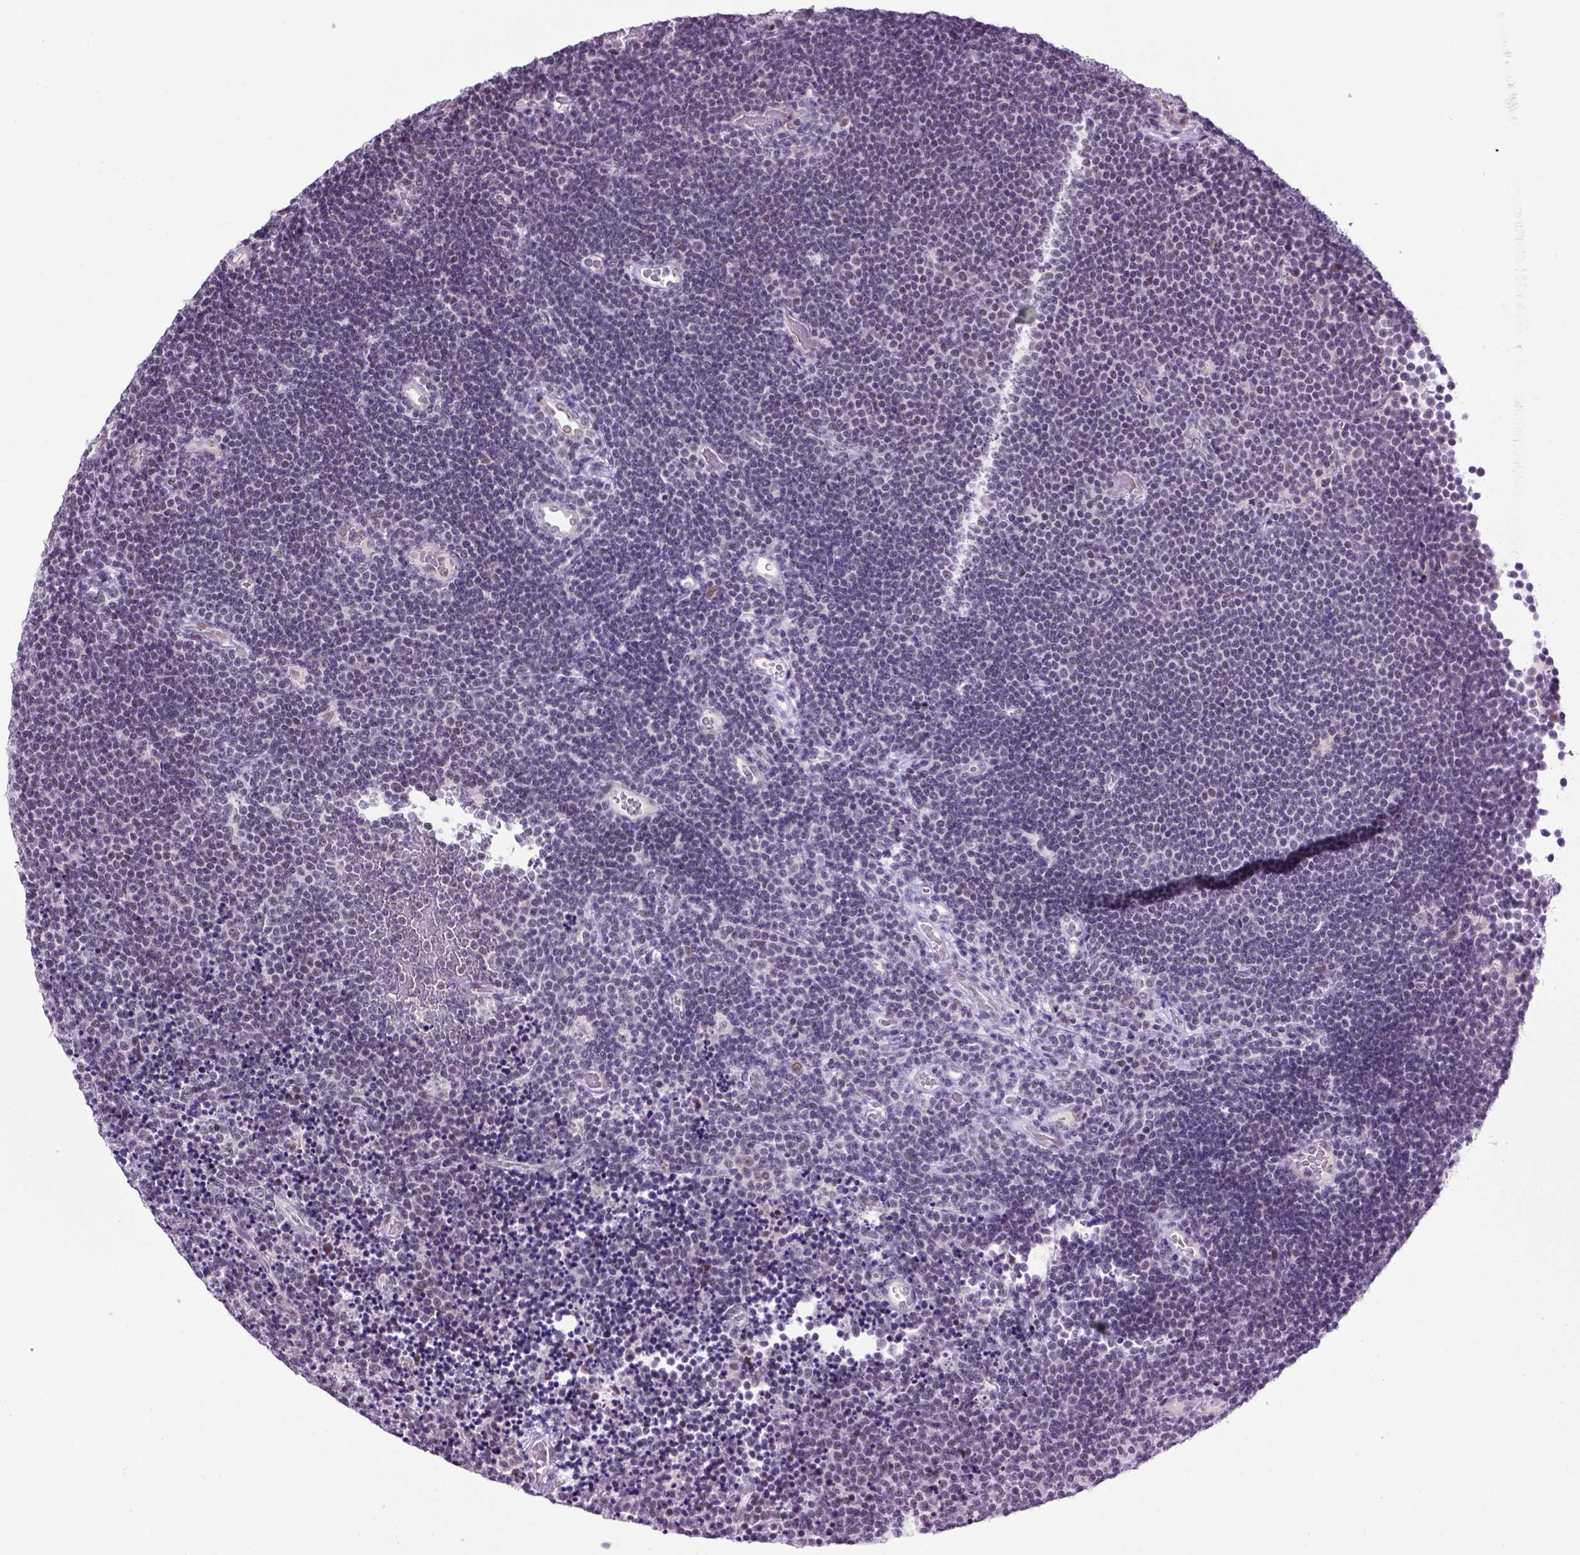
{"staining": {"intensity": "negative", "quantity": "none", "location": "none"}, "tissue": "lymphoma", "cell_type": "Tumor cells", "image_type": "cancer", "snomed": [{"axis": "morphology", "description": "Malignant lymphoma, non-Hodgkin's type, Low grade"}, {"axis": "topography", "description": "Brain"}], "caption": "Tumor cells are negative for brown protein staining in malignant lymphoma, non-Hodgkin's type (low-grade).", "gene": "TBPL1", "patient": {"sex": "female", "age": 66}}